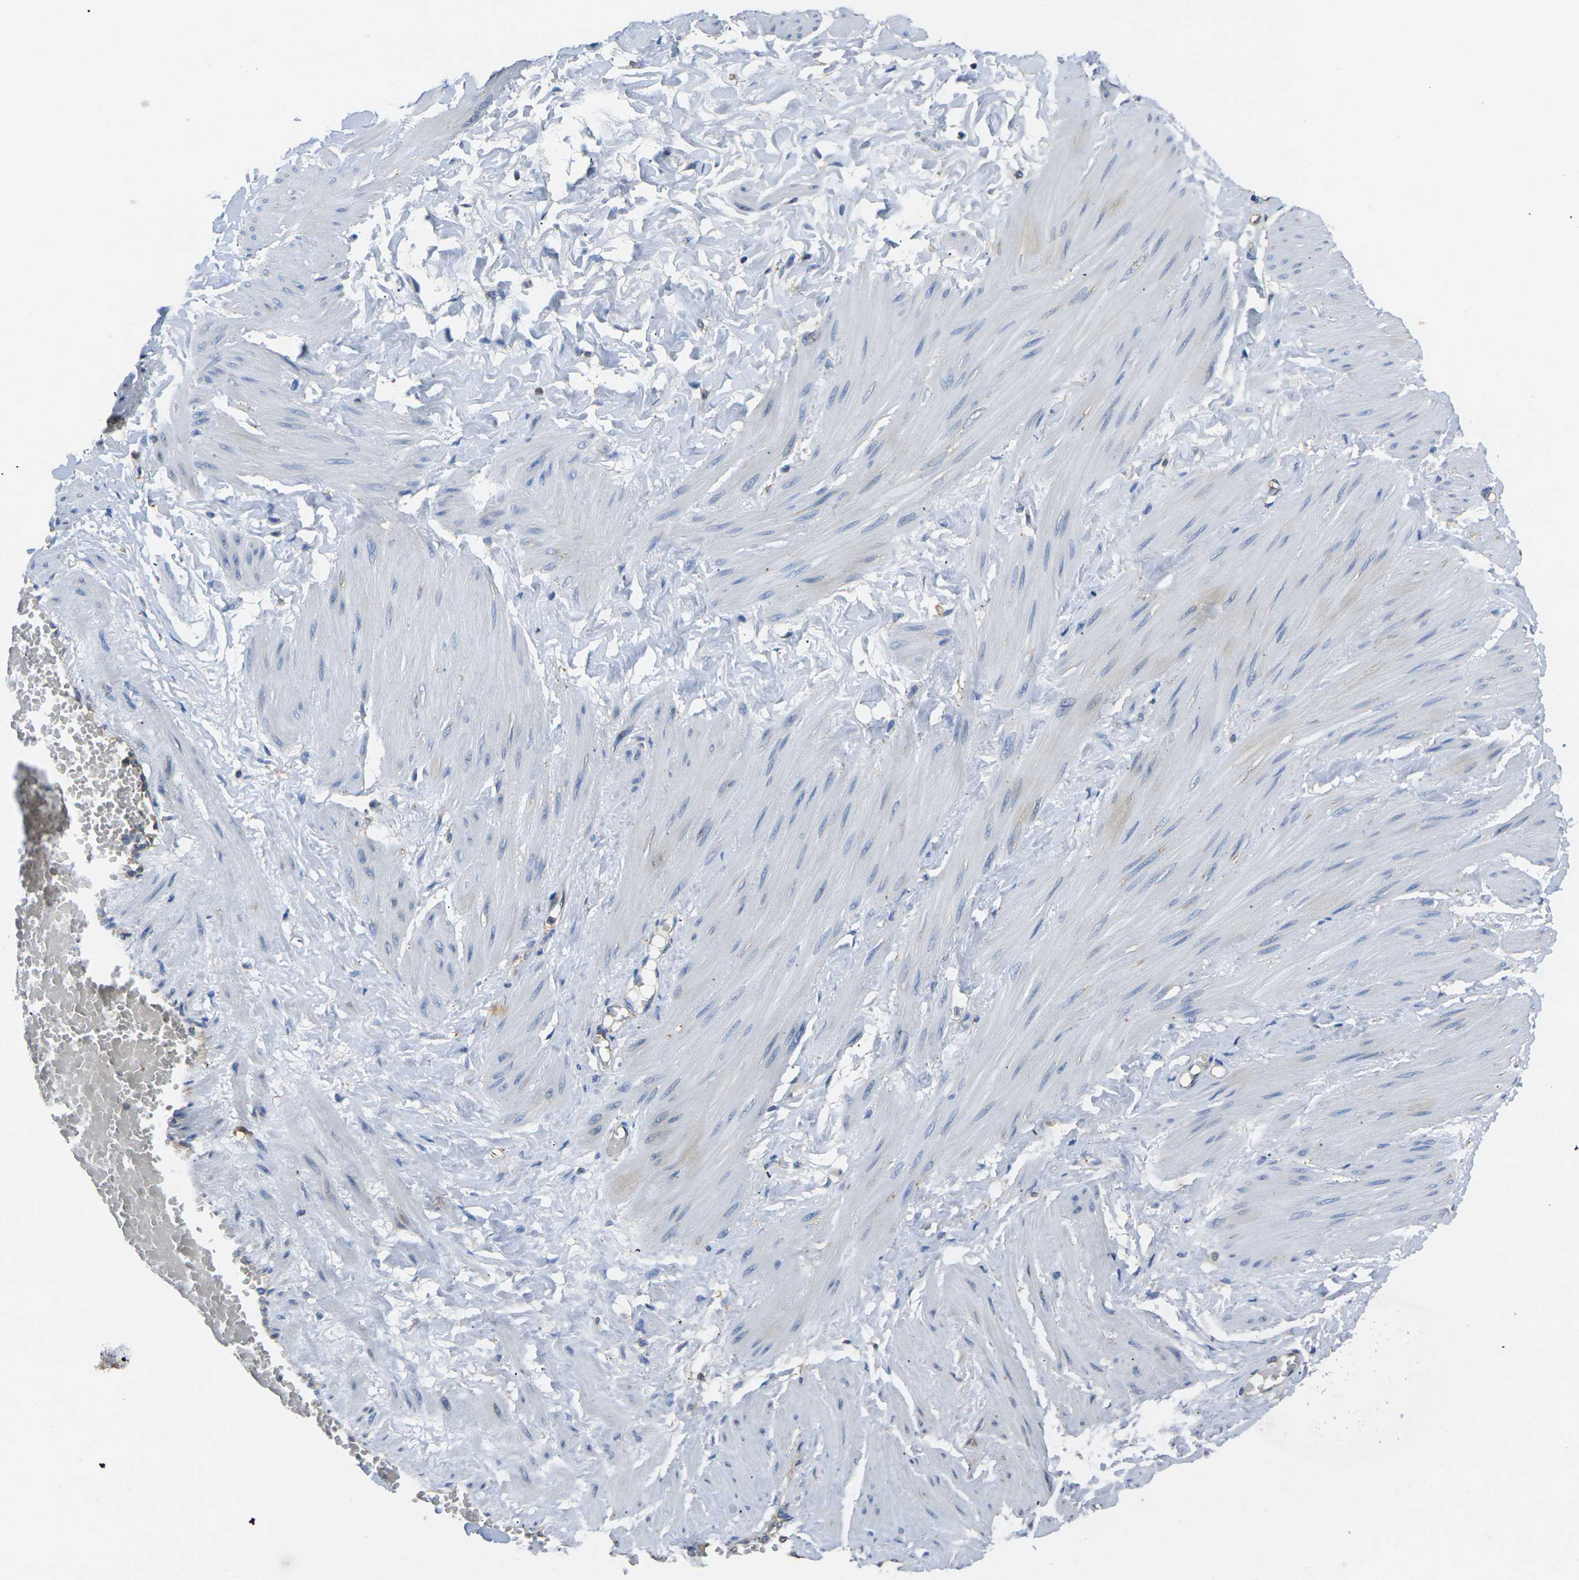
{"staining": {"intensity": "negative", "quantity": "none", "location": "none"}, "tissue": "adipose tissue", "cell_type": "Adipocytes", "image_type": "normal", "snomed": [{"axis": "morphology", "description": "Normal tissue, NOS"}, {"axis": "topography", "description": "Soft tissue"}, {"axis": "topography", "description": "Vascular tissue"}], "caption": "A high-resolution histopathology image shows immunohistochemistry (IHC) staining of benign adipose tissue, which displays no significant expression in adipocytes. The staining was performed using DAB (3,3'-diaminobenzidine) to visualize the protein expression in brown, while the nuclei were stained in blue with hematoxylin (Magnification: 20x).", "gene": "FAM110D", "patient": {"sex": "female", "age": 35}}